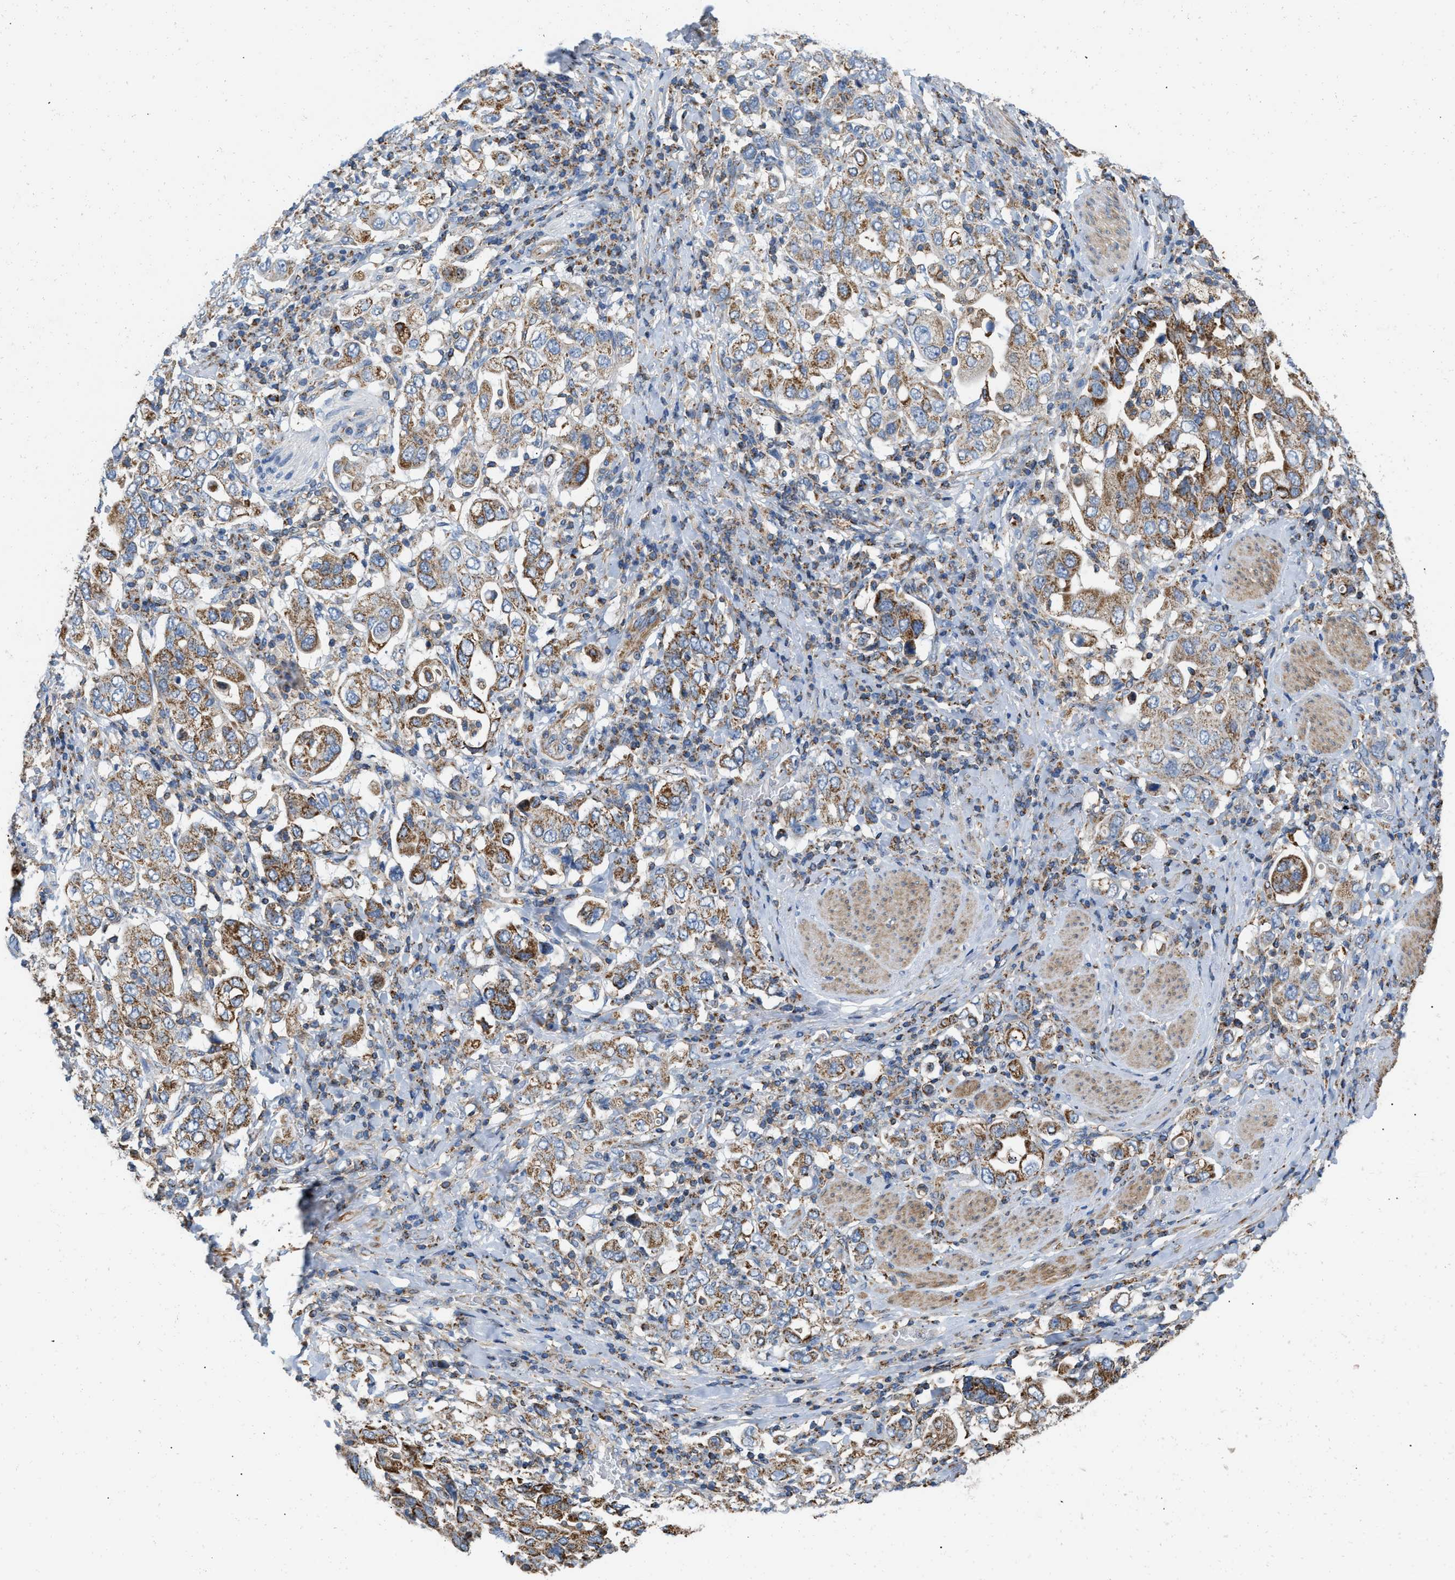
{"staining": {"intensity": "moderate", "quantity": ">75%", "location": "cytoplasmic/membranous"}, "tissue": "stomach cancer", "cell_type": "Tumor cells", "image_type": "cancer", "snomed": [{"axis": "morphology", "description": "Adenocarcinoma, NOS"}, {"axis": "topography", "description": "Stomach, upper"}], "caption": "Stomach cancer (adenocarcinoma) was stained to show a protein in brown. There is medium levels of moderate cytoplasmic/membranous expression in approximately >75% of tumor cells.", "gene": "GRB10", "patient": {"sex": "male", "age": 62}}